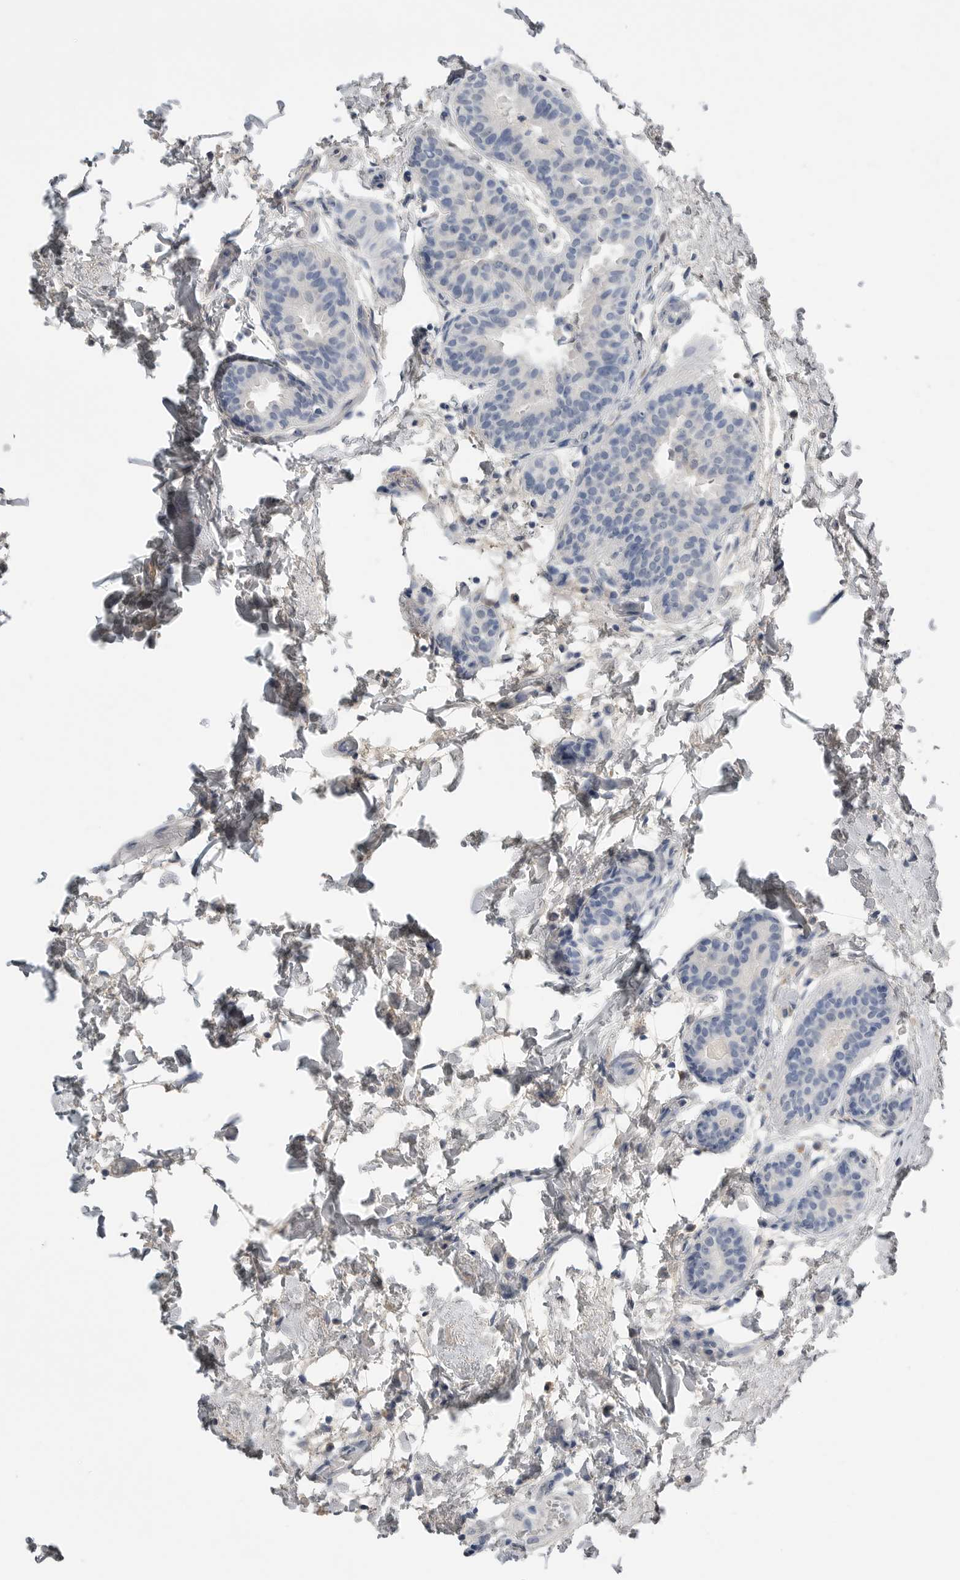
{"staining": {"intensity": "negative", "quantity": "none", "location": "none"}, "tissue": "breast cancer", "cell_type": "Tumor cells", "image_type": "cancer", "snomed": [{"axis": "morphology", "description": "Duct carcinoma"}, {"axis": "topography", "description": "Breast"}], "caption": "Immunohistochemistry image of neoplastic tissue: breast cancer stained with DAB shows no significant protein expression in tumor cells.", "gene": "FABP6", "patient": {"sex": "female", "age": 62}}